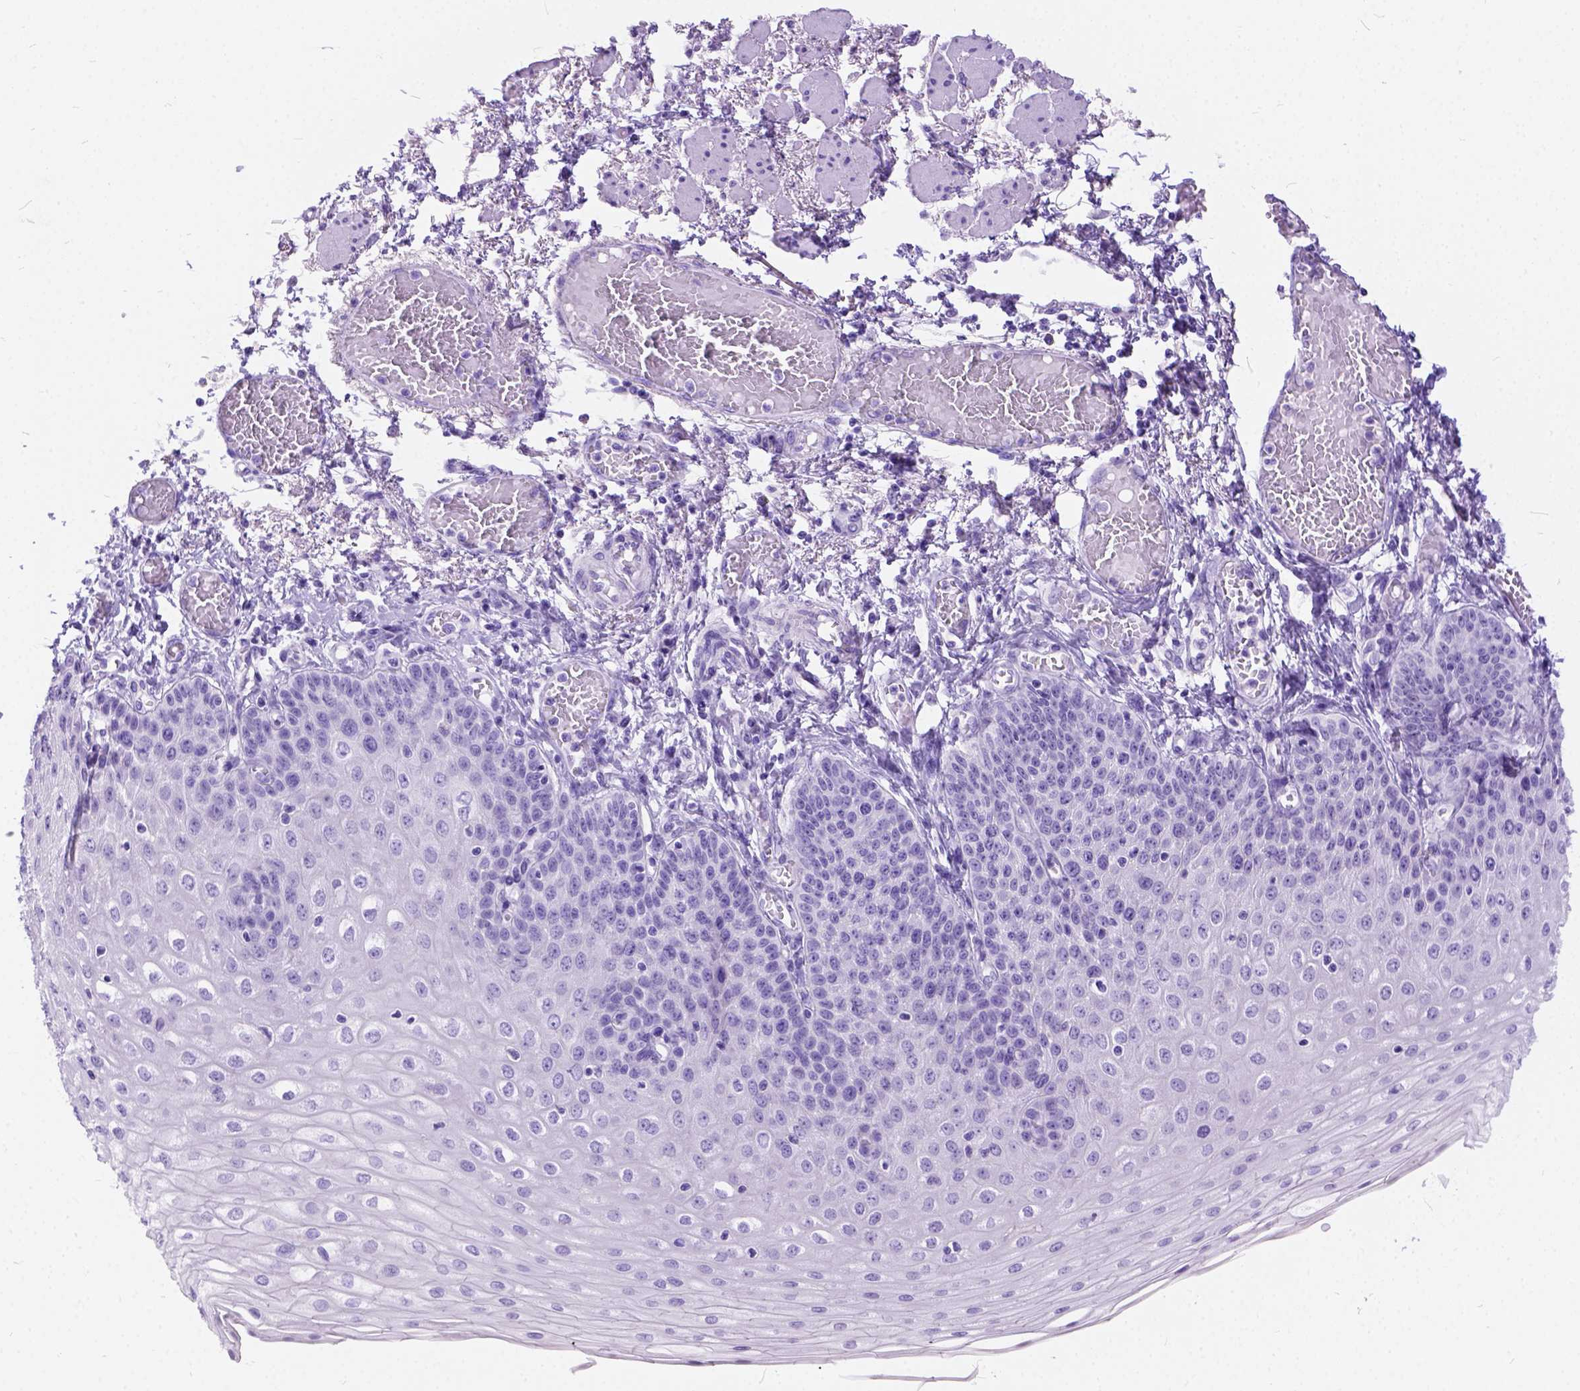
{"staining": {"intensity": "negative", "quantity": "none", "location": "none"}, "tissue": "esophagus", "cell_type": "Squamous epithelial cells", "image_type": "normal", "snomed": [{"axis": "morphology", "description": "Normal tissue, NOS"}, {"axis": "morphology", "description": "Adenocarcinoma, NOS"}, {"axis": "topography", "description": "Esophagus"}], "caption": "This is an IHC histopathology image of benign human esophagus. There is no positivity in squamous epithelial cells.", "gene": "C1QTNF3", "patient": {"sex": "male", "age": 81}}